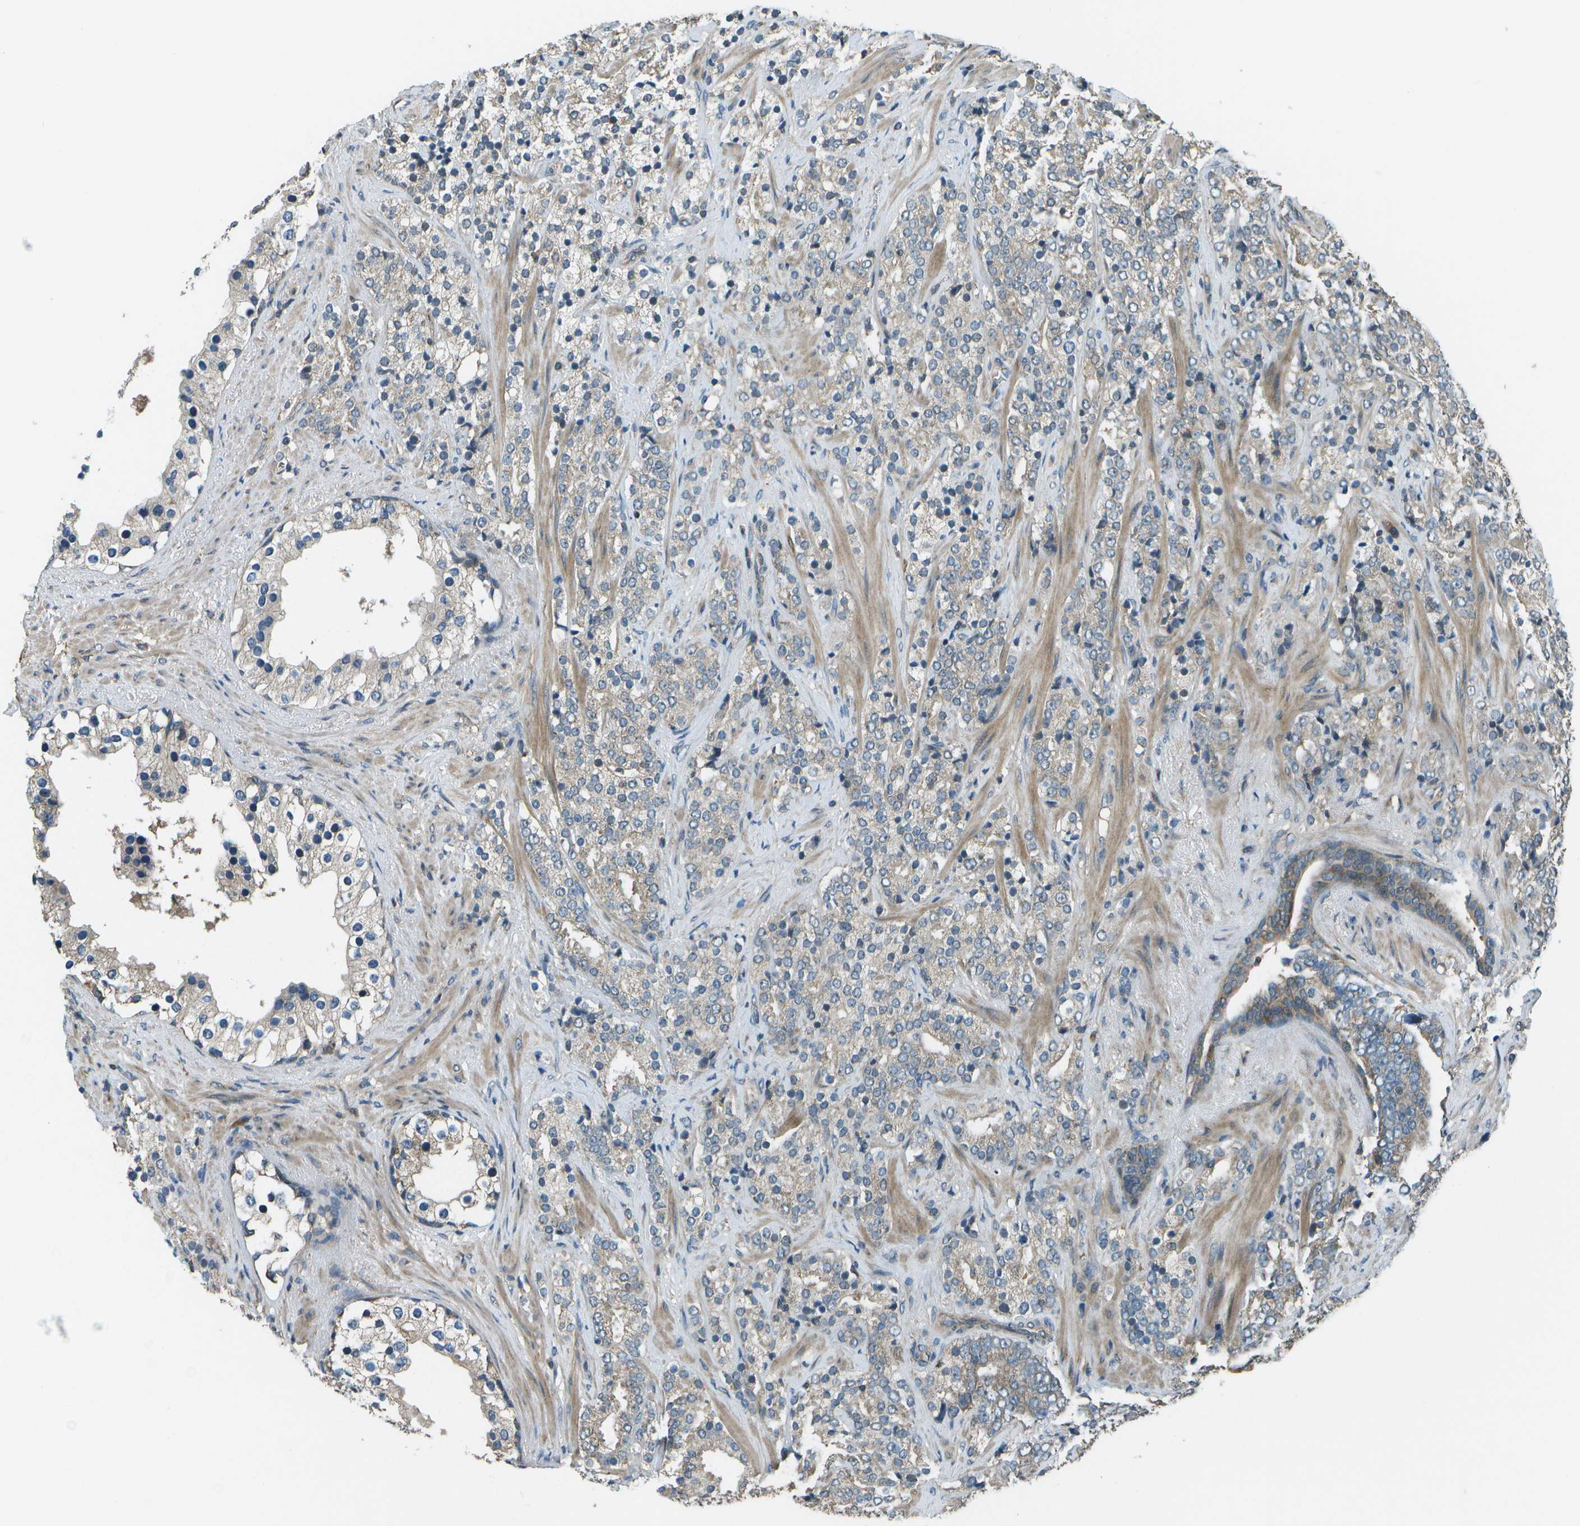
{"staining": {"intensity": "negative", "quantity": "none", "location": "none"}, "tissue": "prostate cancer", "cell_type": "Tumor cells", "image_type": "cancer", "snomed": [{"axis": "morphology", "description": "Adenocarcinoma, High grade"}, {"axis": "topography", "description": "Prostate"}], "caption": "DAB immunohistochemical staining of prostate cancer exhibits no significant expression in tumor cells.", "gene": "PLPBP", "patient": {"sex": "male", "age": 71}}